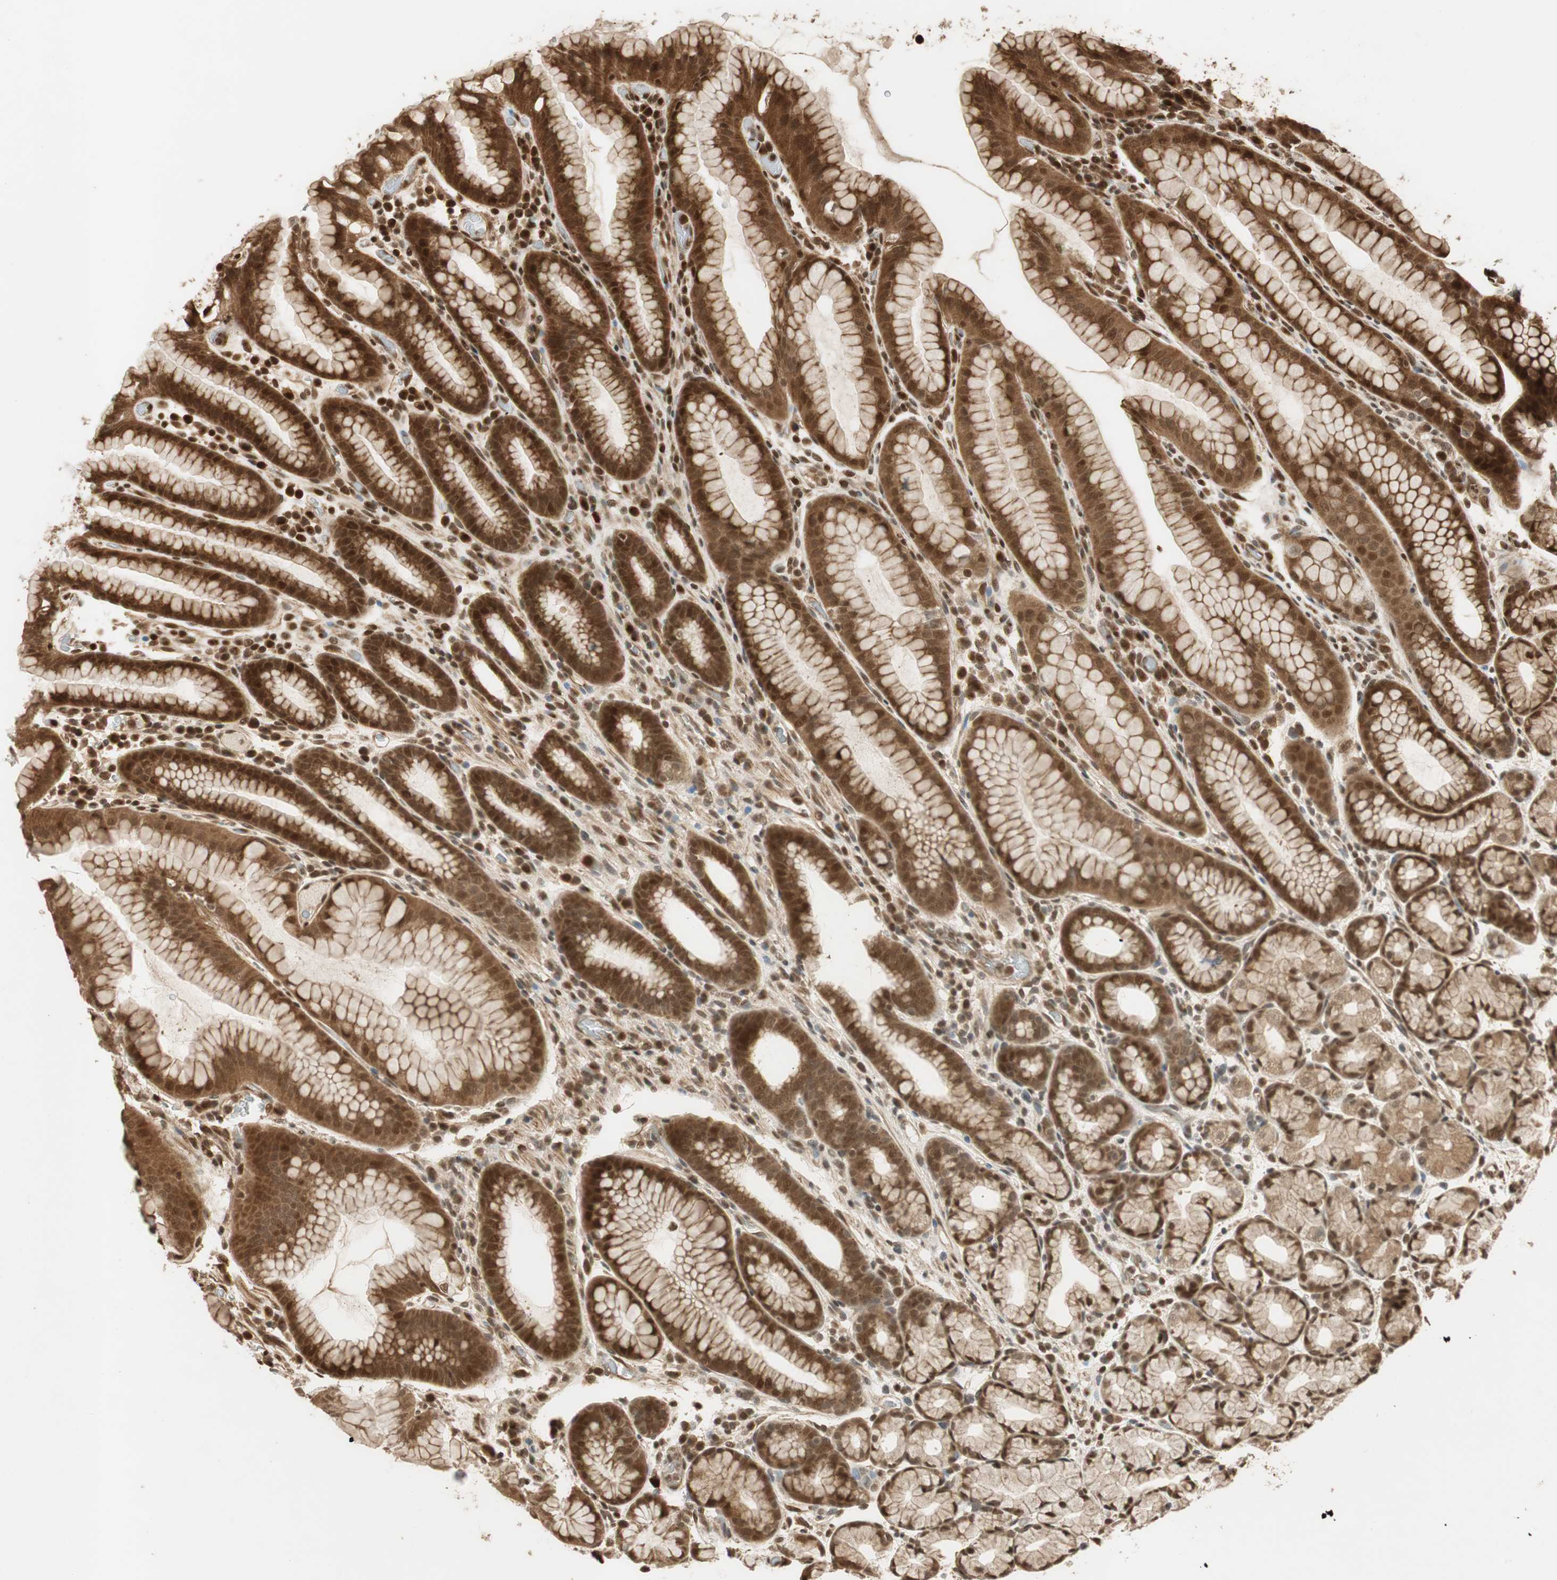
{"staining": {"intensity": "strong", "quantity": ">75%", "location": "cytoplasmic/membranous,nuclear"}, "tissue": "stomach", "cell_type": "Glandular cells", "image_type": "normal", "snomed": [{"axis": "morphology", "description": "Normal tissue, NOS"}, {"axis": "topography", "description": "Stomach, upper"}], "caption": "An immunohistochemistry micrograph of unremarkable tissue is shown. Protein staining in brown highlights strong cytoplasmic/membranous,nuclear positivity in stomach within glandular cells. (DAB IHC, brown staining for protein, blue staining for nuclei).", "gene": "RPA3", "patient": {"sex": "male", "age": 68}}